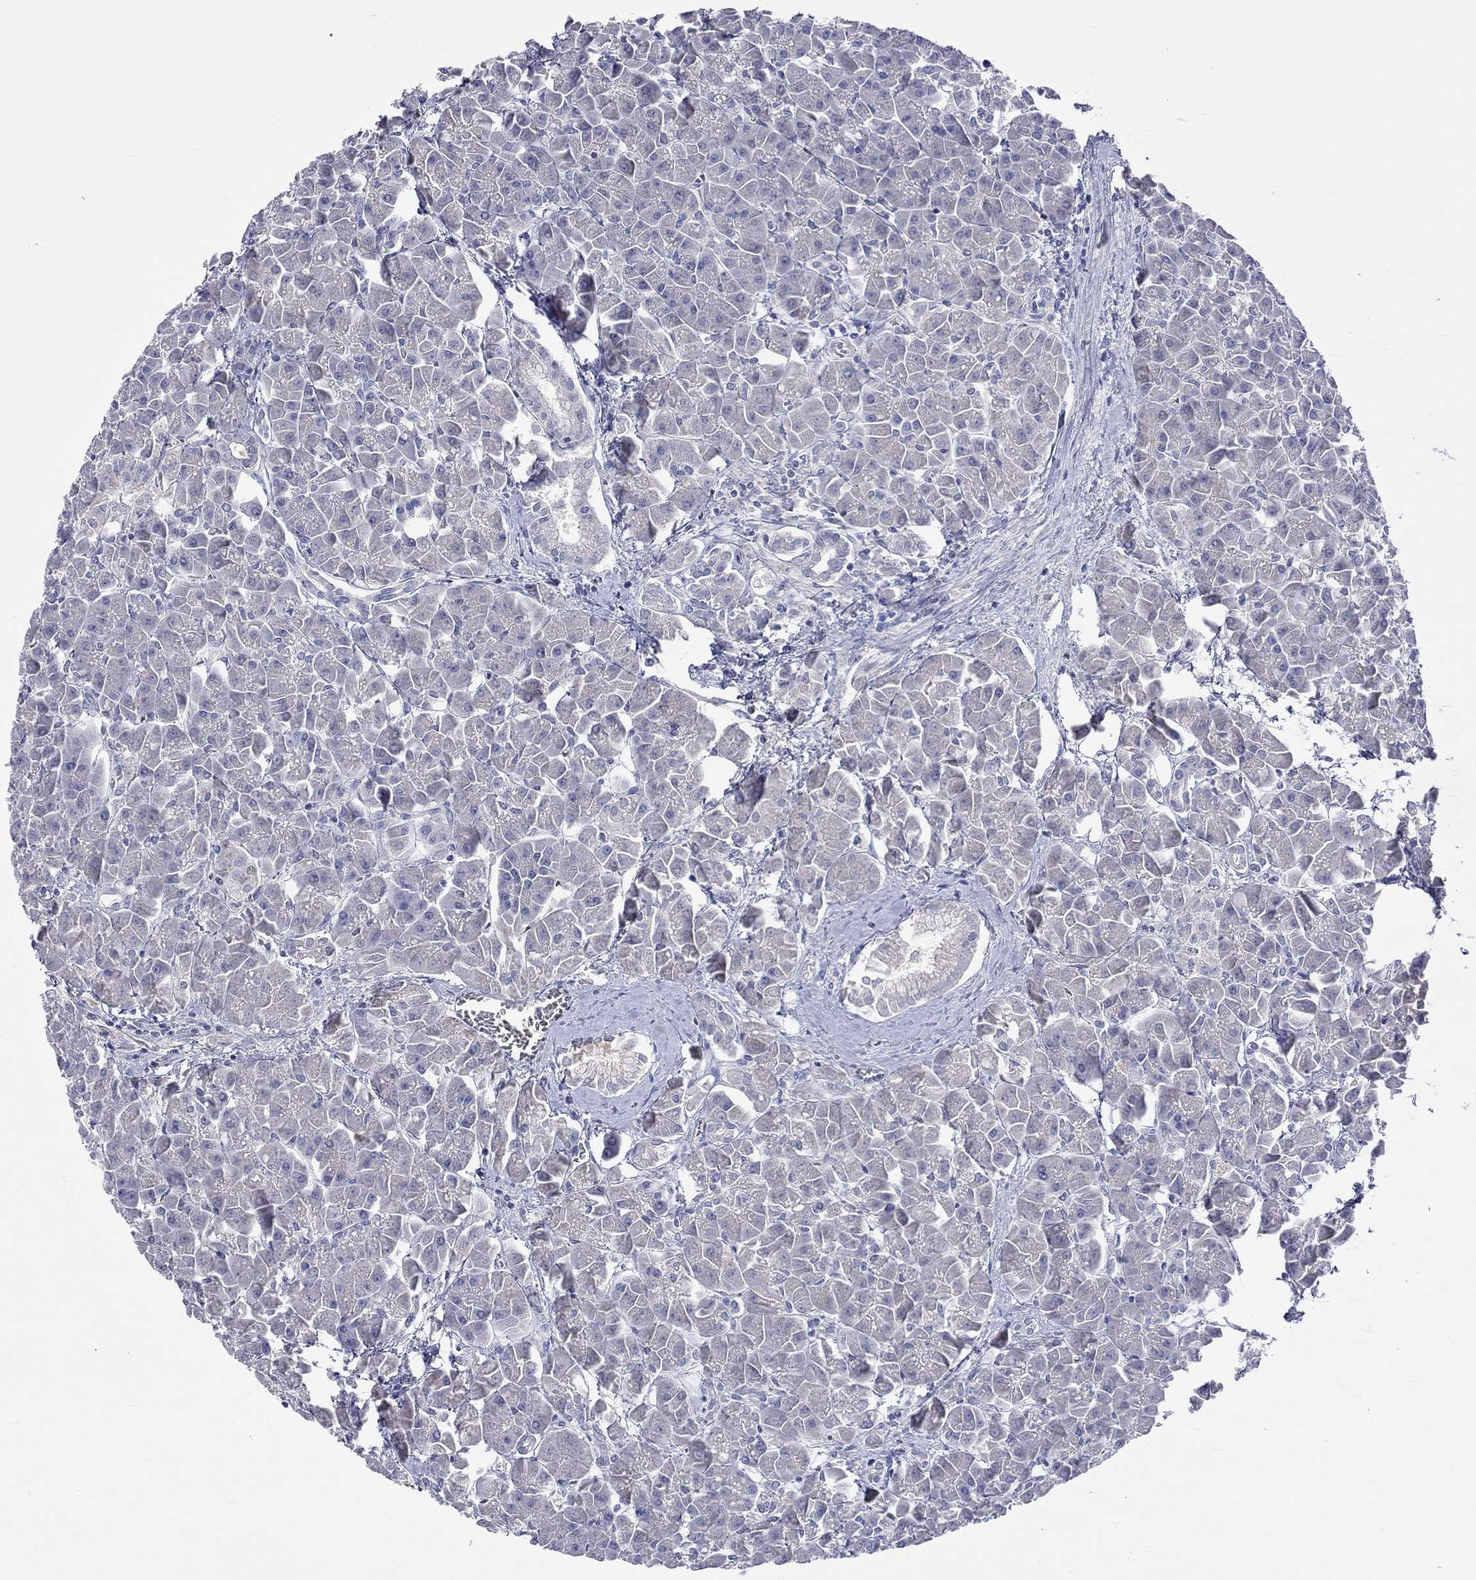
{"staining": {"intensity": "weak", "quantity": "<25%", "location": "cytoplasmic/membranous"}, "tissue": "pancreas", "cell_type": "Exocrine glandular cells", "image_type": "normal", "snomed": [{"axis": "morphology", "description": "Normal tissue, NOS"}, {"axis": "topography", "description": "Pancreas"}], "caption": "Immunohistochemistry photomicrograph of benign human pancreas stained for a protein (brown), which exhibits no staining in exocrine glandular cells.", "gene": "LRFN4", "patient": {"sex": "male", "age": 70}}